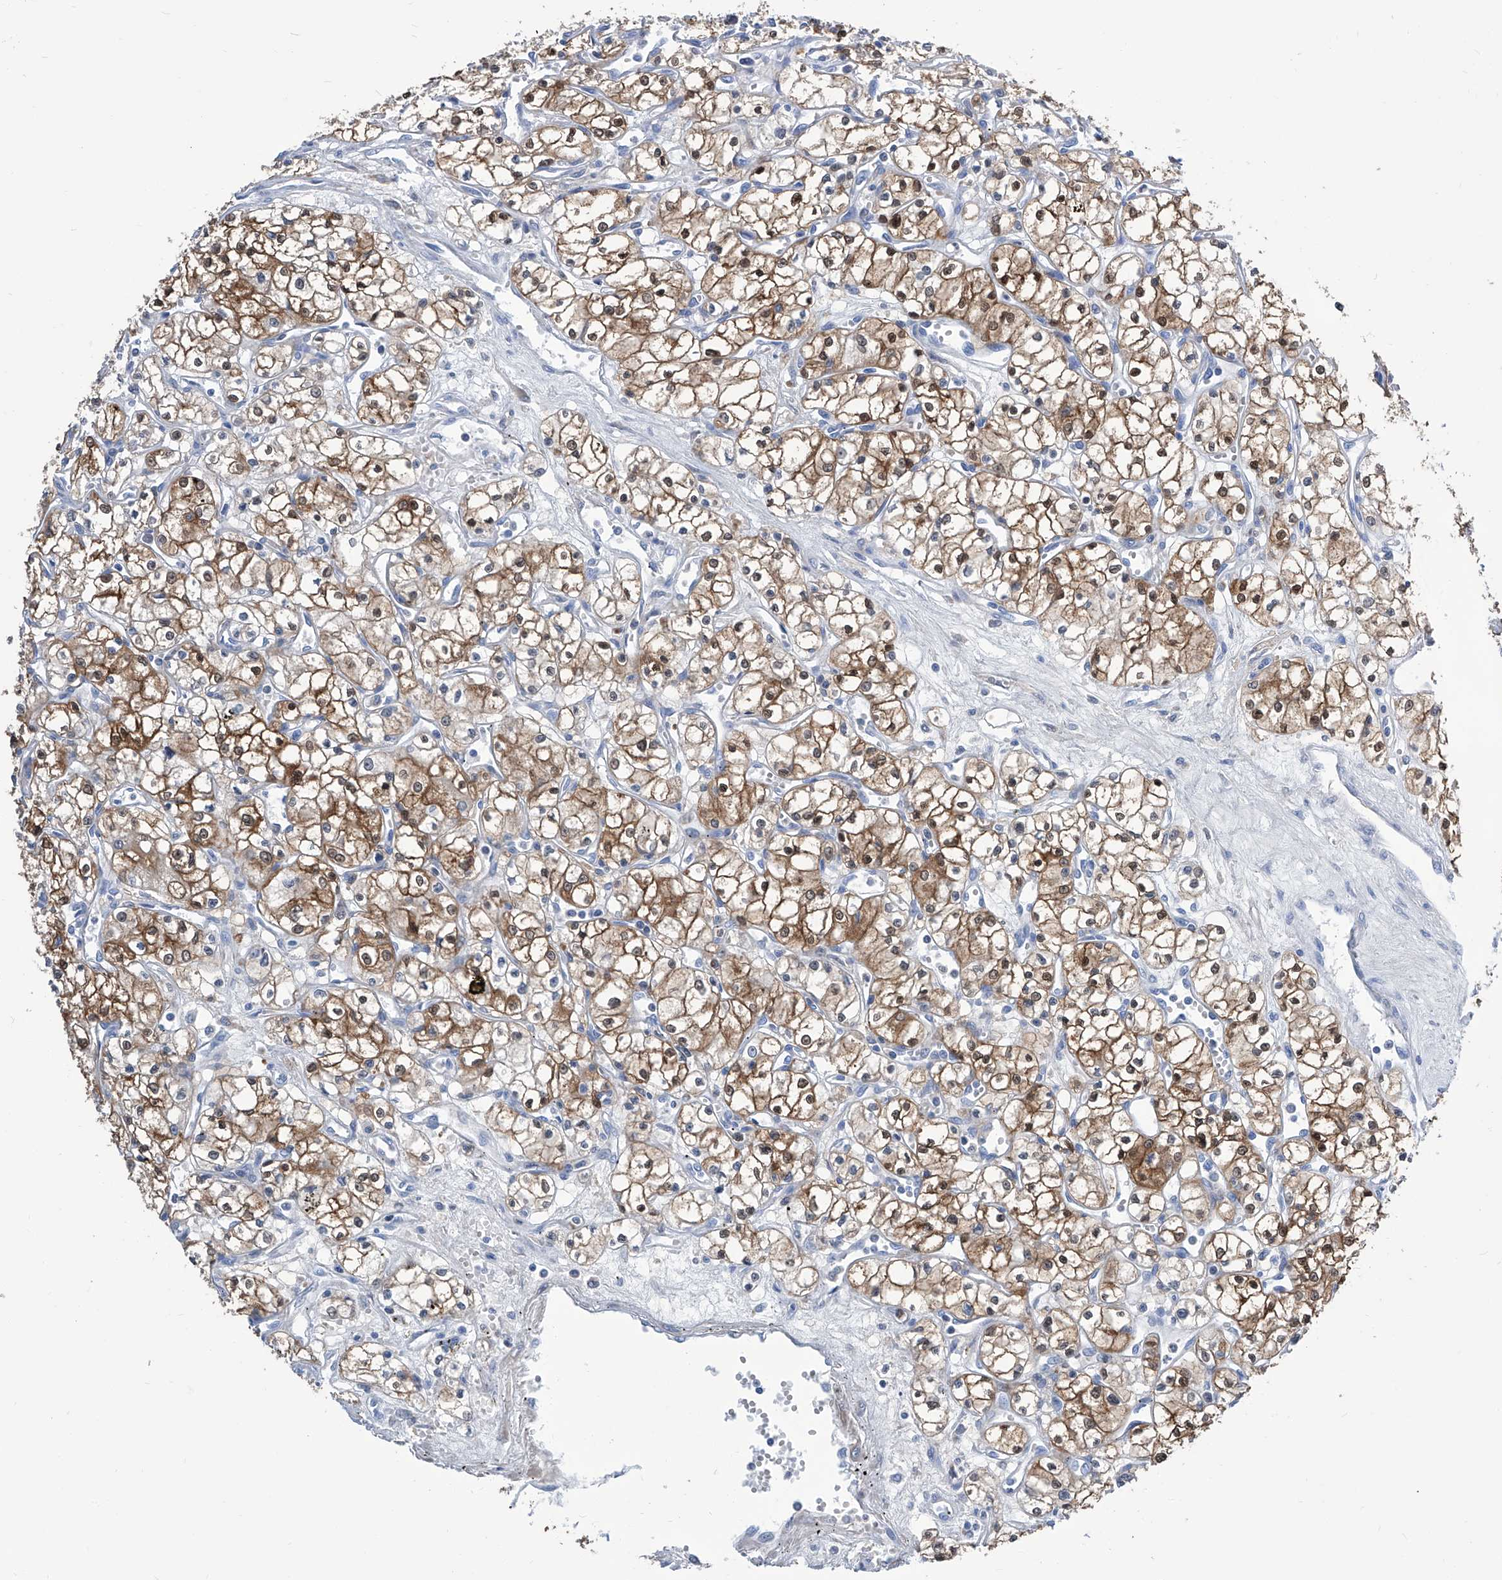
{"staining": {"intensity": "moderate", "quantity": ">75%", "location": "cytoplasmic/membranous,nuclear"}, "tissue": "renal cancer", "cell_type": "Tumor cells", "image_type": "cancer", "snomed": [{"axis": "morphology", "description": "Adenocarcinoma, NOS"}, {"axis": "topography", "description": "Kidney"}], "caption": "Tumor cells show medium levels of moderate cytoplasmic/membranous and nuclear positivity in approximately >75% of cells in renal adenocarcinoma. (Brightfield microscopy of DAB IHC at high magnification).", "gene": "IMPA2", "patient": {"sex": "male", "age": 59}}